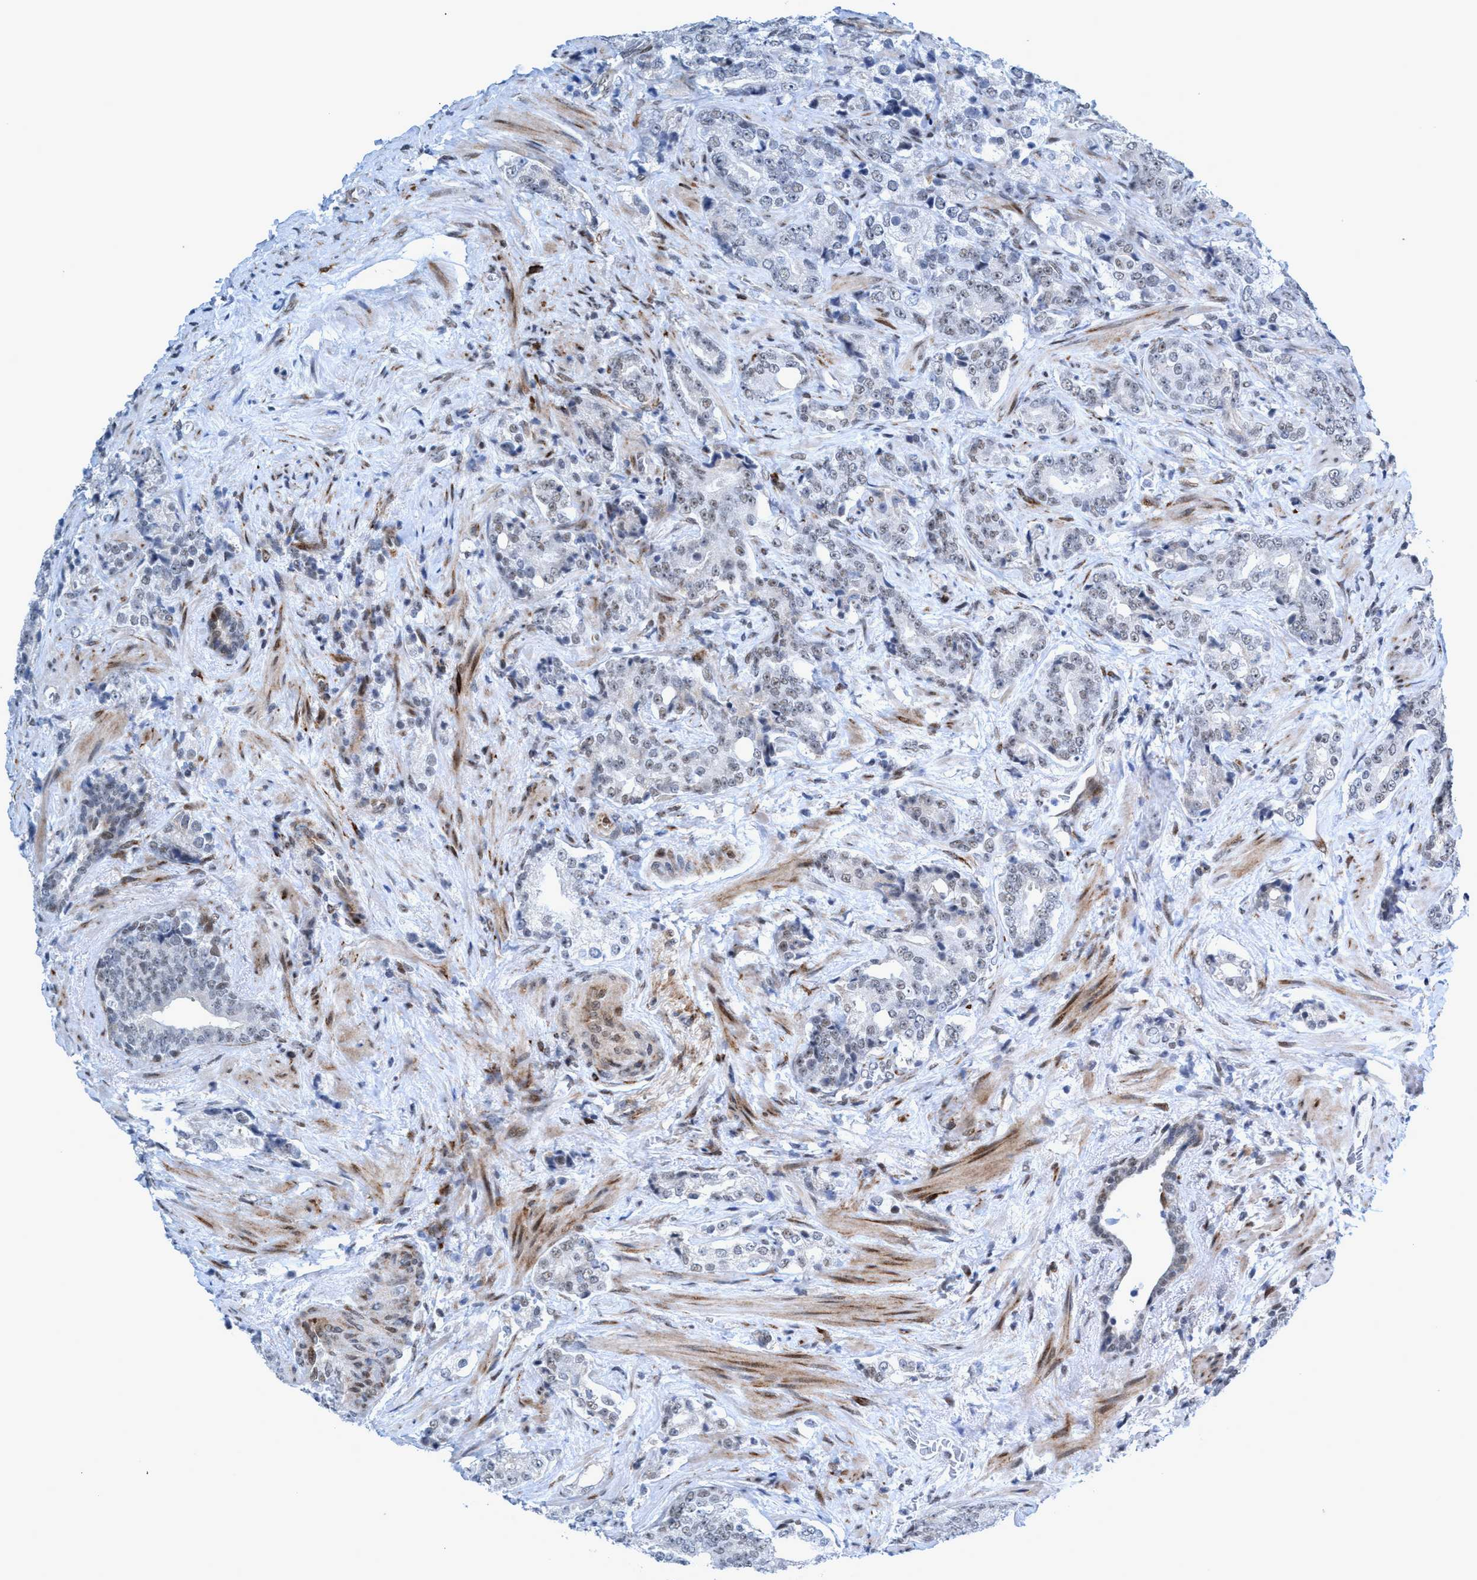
{"staining": {"intensity": "negative", "quantity": "none", "location": "none"}, "tissue": "prostate cancer", "cell_type": "Tumor cells", "image_type": "cancer", "snomed": [{"axis": "morphology", "description": "Adenocarcinoma, High grade"}, {"axis": "topography", "description": "Prostate"}], "caption": "Immunohistochemistry micrograph of human prostate adenocarcinoma (high-grade) stained for a protein (brown), which demonstrates no staining in tumor cells.", "gene": "CWC27", "patient": {"sex": "male", "age": 71}}